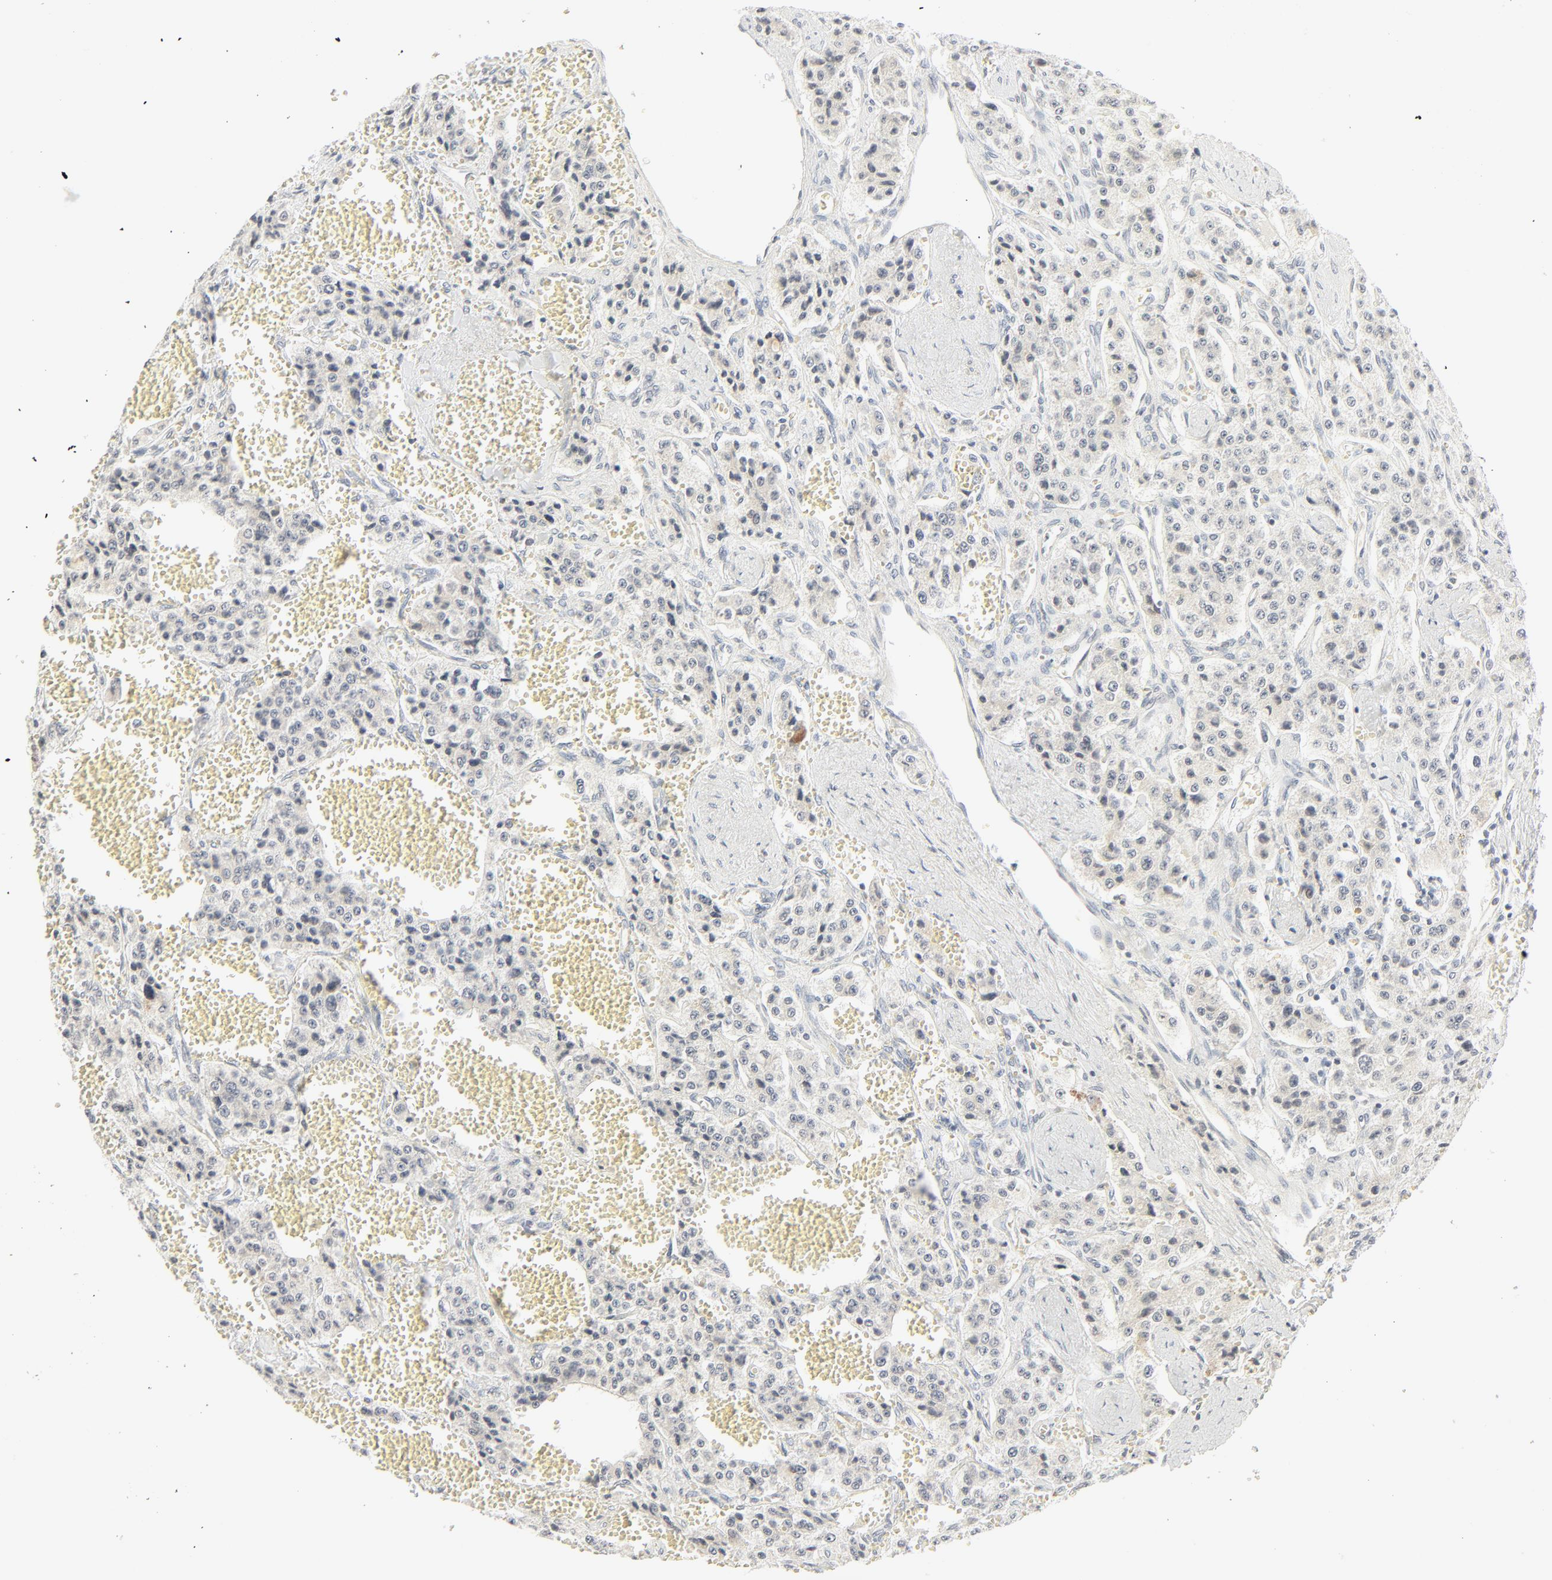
{"staining": {"intensity": "negative", "quantity": "none", "location": "none"}, "tissue": "carcinoid", "cell_type": "Tumor cells", "image_type": "cancer", "snomed": [{"axis": "morphology", "description": "Carcinoid, malignant, NOS"}, {"axis": "topography", "description": "Small intestine"}], "caption": "A high-resolution histopathology image shows immunohistochemistry staining of carcinoid, which reveals no significant positivity in tumor cells.", "gene": "MAD1L1", "patient": {"sex": "male", "age": 52}}